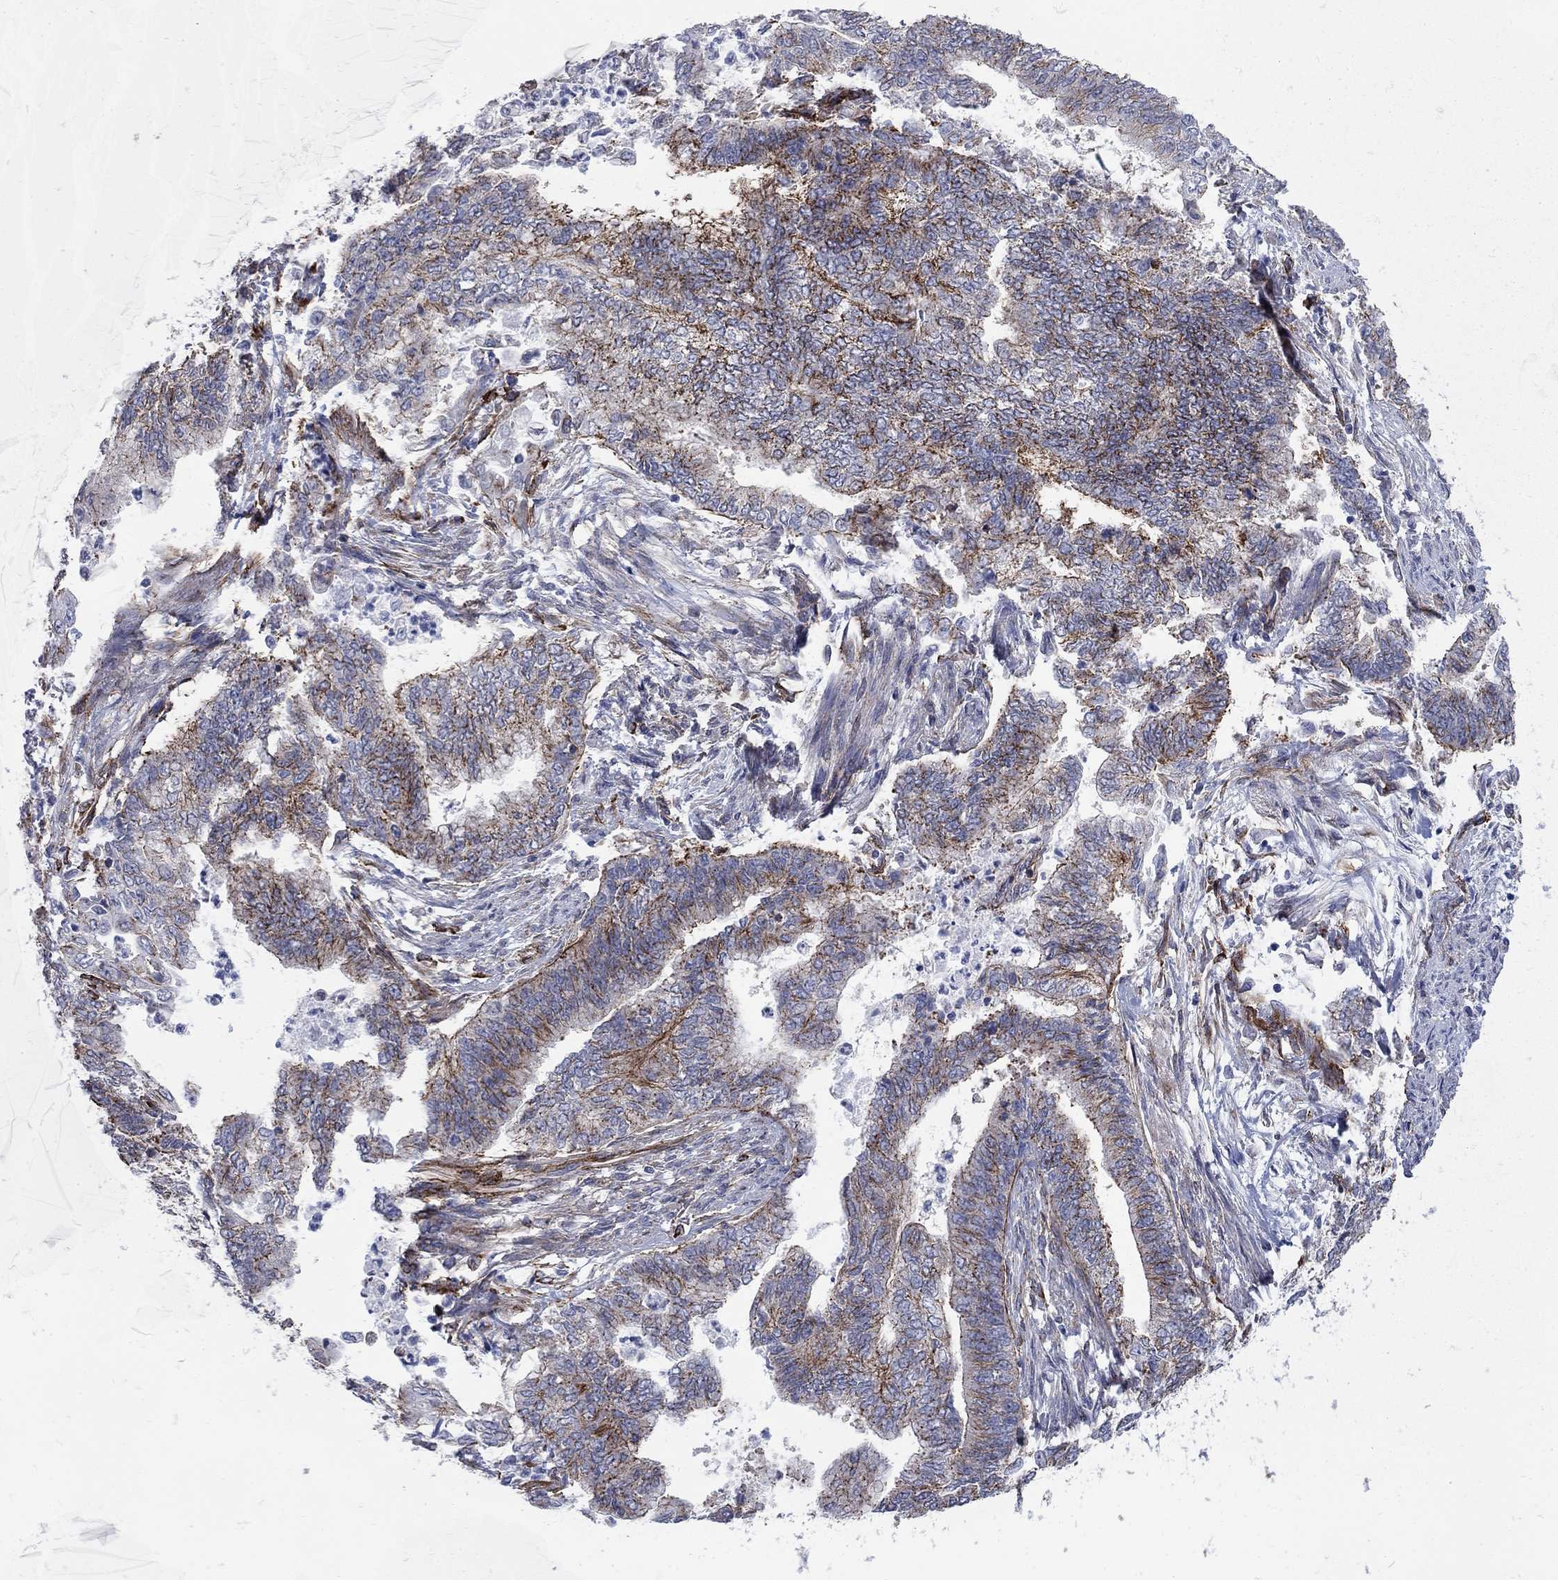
{"staining": {"intensity": "strong", "quantity": "<25%", "location": "cytoplasmic/membranous"}, "tissue": "endometrial cancer", "cell_type": "Tumor cells", "image_type": "cancer", "snomed": [{"axis": "morphology", "description": "Adenocarcinoma, NOS"}, {"axis": "topography", "description": "Endometrium"}], "caption": "Strong cytoplasmic/membranous protein positivity is seen in about <25% of tumor cells in adenocarcinoma (endometrial).", "gene": "SEPTIN8", "patient": {"sex": "female", "age": 65}}